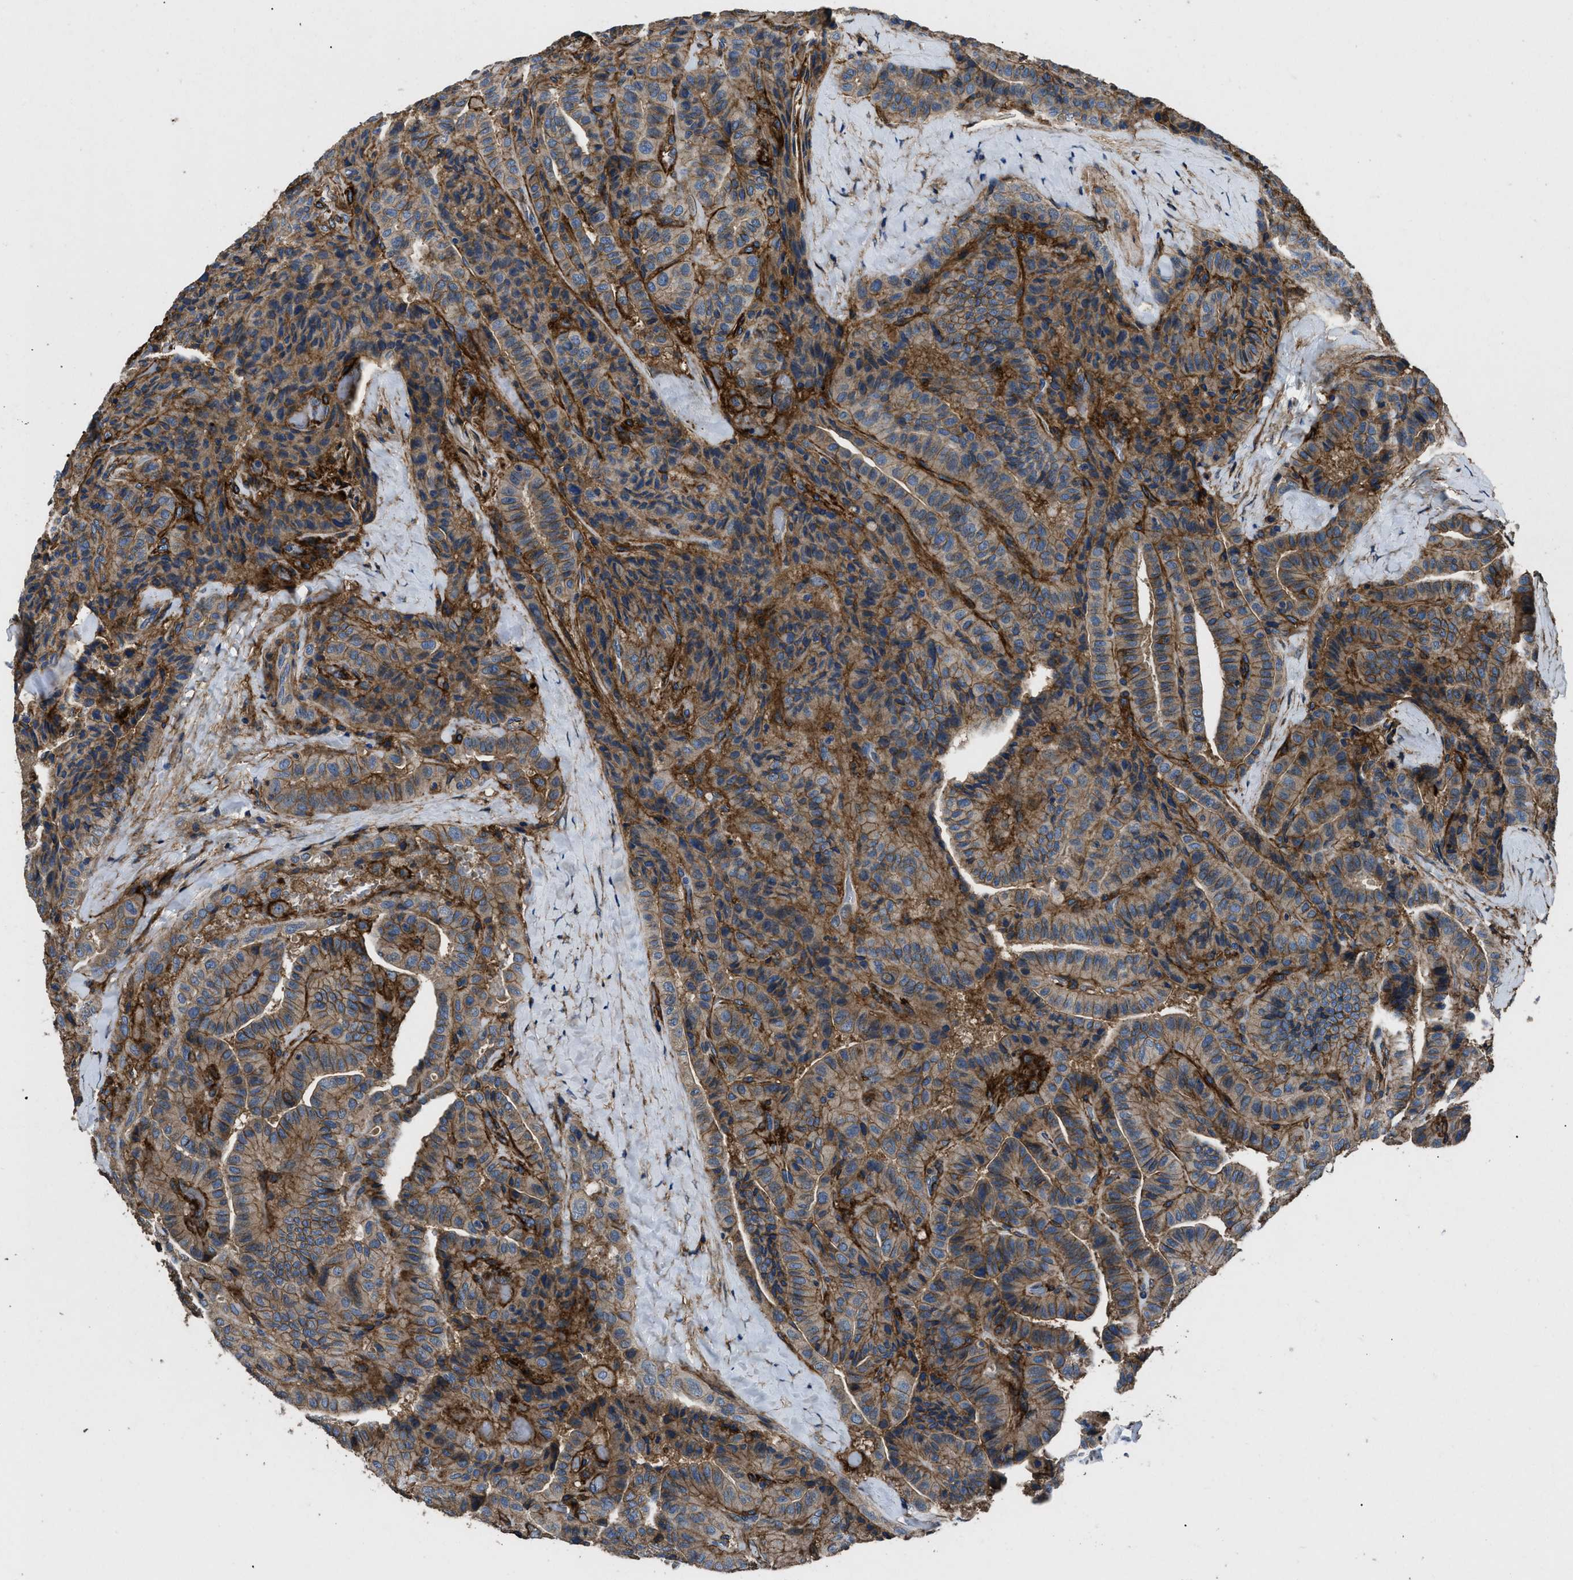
{"staining": {"intensity": "moderate", "quantity": ">75%", "location": "cytoplasmic/membranous"}, "tissue": "thyroid cancer", "cell_type": "Tumor cells", "image_type": "cancer", "snomed": [{"axis": "morphology", "description": "Papillary adenocarcinoma, NOS"}, {"axis": "topography", "description": "Thyroid gland"}], "caption": "Immunohistochemical staining of thyroid papillary adenocarcinoma reveals medium levels of moderate cytoplasmic/membranous protein positivity in approximately >75% of tumor cells.", "gene": "CD276", "patient": {"sex": "male", "age": 77}}